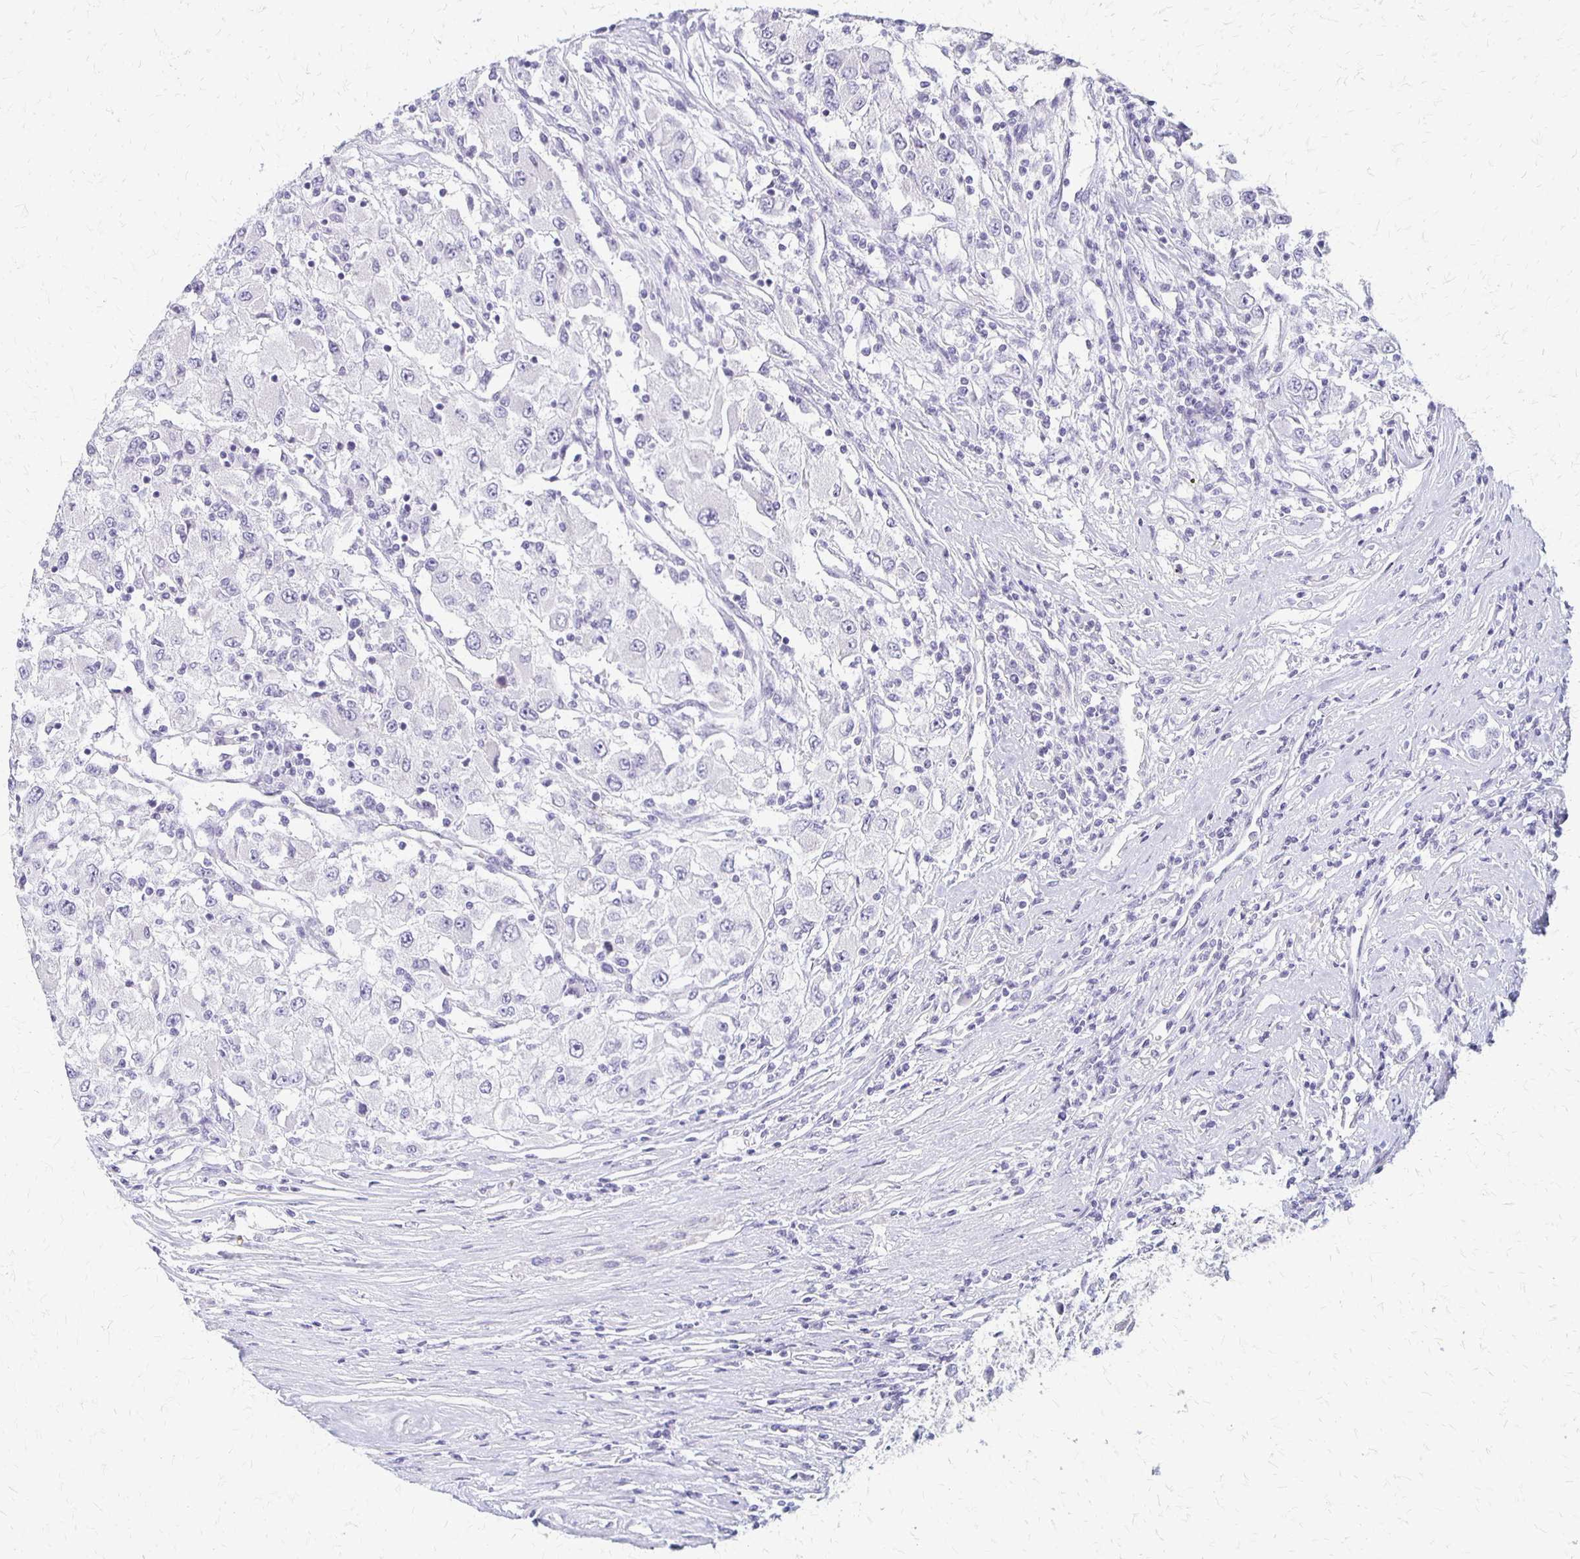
{"staining": {"intensity": "negative", "quantity": "none", "location": "none"}, "tissue": "renal cancer", "cell_type": "Tumor cells", "image_type": "cancer", "snomed": [{"axis": "morphology", "description": "Adenocarcinoma, NOS"}, {"axis": "topography", "description": "Kidney"}], "caption": "Immunohistochemical staining of human renal adenocarcinoma reveals no significant positivity in tumor cells.", "gene": "RHOC", "patient": {"sex": "female", "age": 67}}